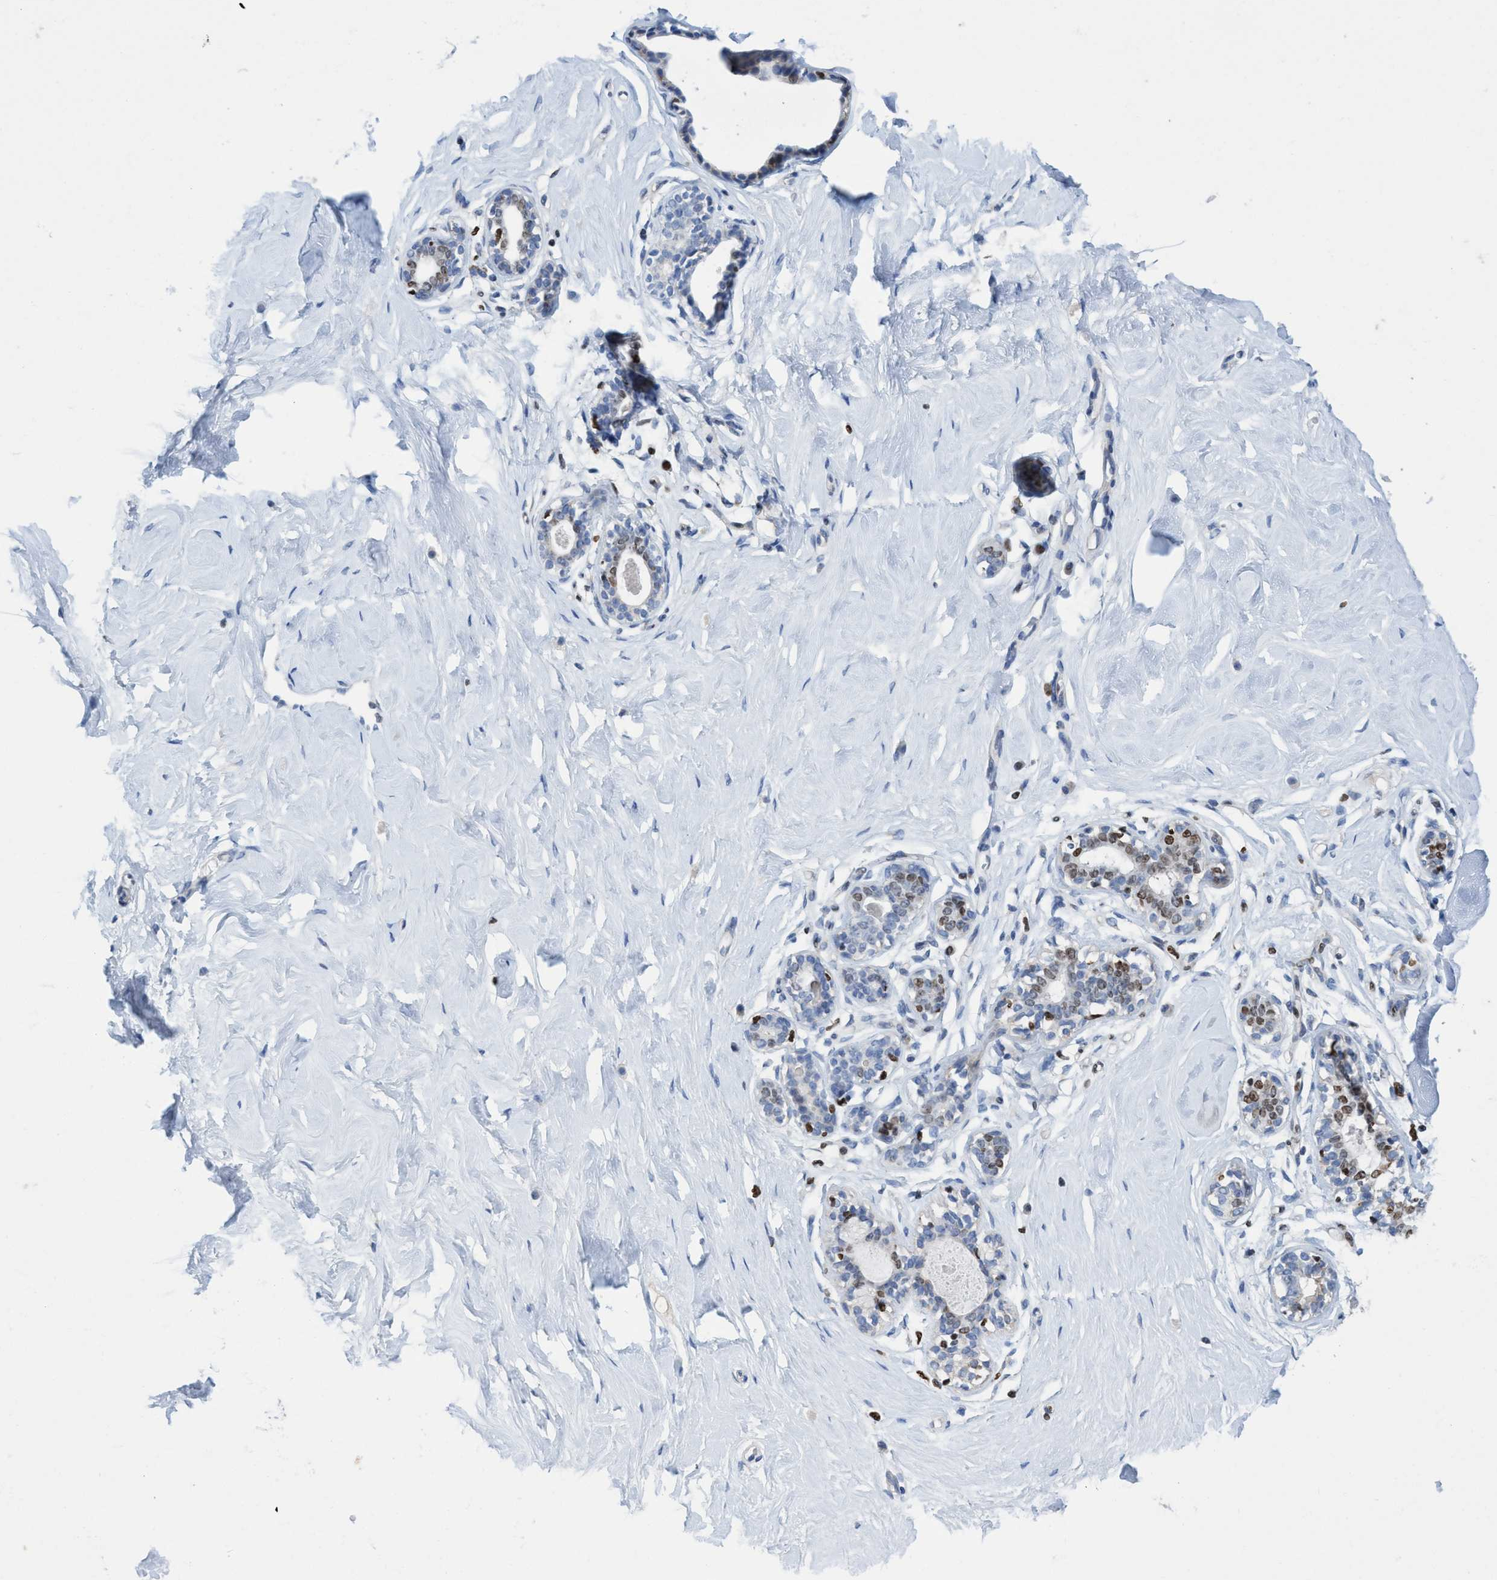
{"staining": {"intensity": "negative", "quantity": "none", "location": "none"}, "tissue": "breast", "cell_type": "Adipocytes", "image_type": "normal", "snomed": [{"axis": "morphology", "description": "Normal tissue, NOS"}, {"axis": "topography", "description": "Breast"}], "caption": "This is a micrograph of IHC staining of unremarkable breast, which shows no expression in adipocytes. (IHC, brightfield microscopy, high magnification).", "gene": "CBX2", "patient": {"sex": "female", "age": 23}}